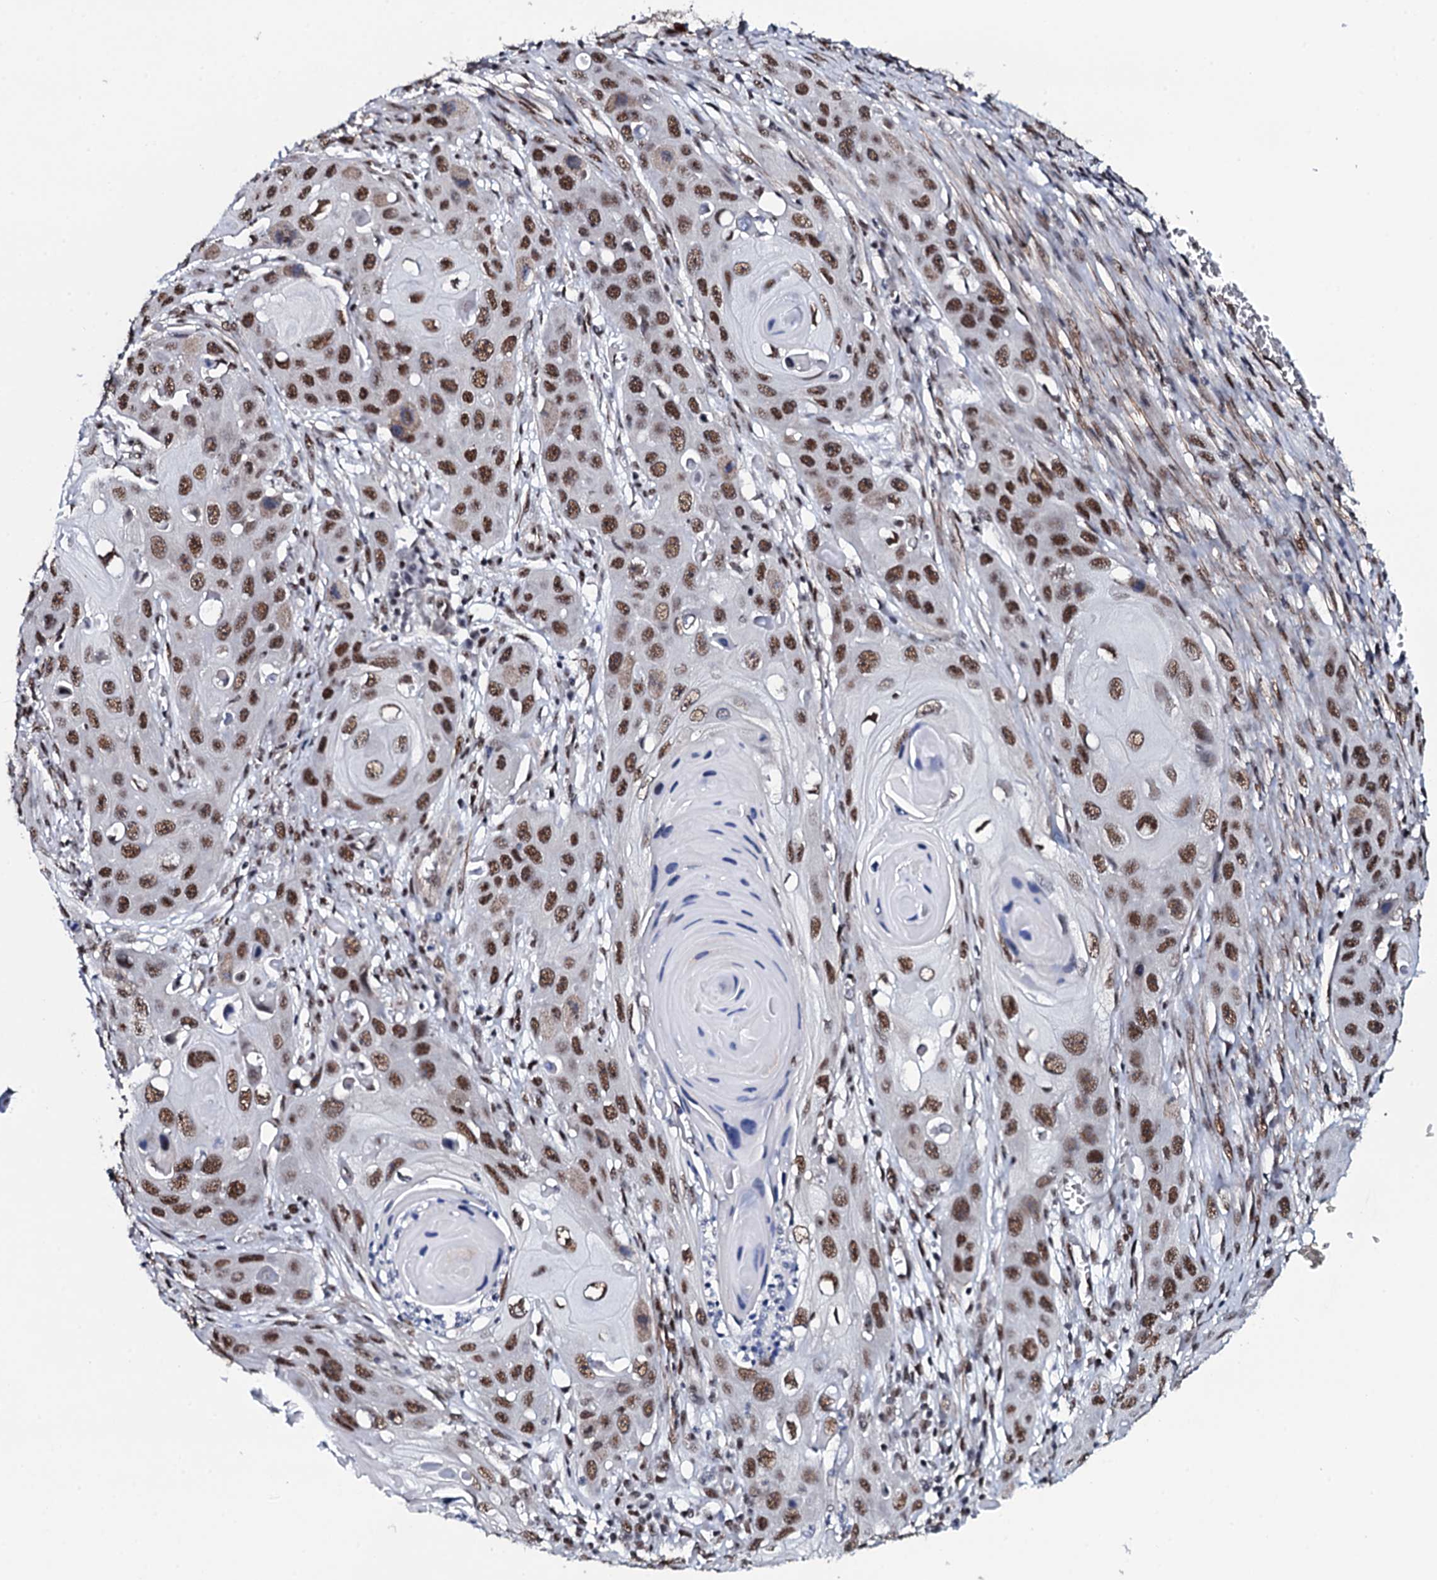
{"staining": {"intensity": "moderate", "quantity": ">75%", "location": "nuclear"}, "tissue": "skin cancer", "cell_type": "Tumor cells", "image_type": "cancer", "snomed": [{"axis": "morphology", "description": "Squamous cell carcinoma, NOS"}, {"axis": "topography", "description": "Skin"}], "caption": "Immunohistochemistry (IHC) micrograph of neoplastic tissue: squamous cell carcinoma (skin) stained using IHC shows medium levels of moderate protein expression localized specifically in the nuclear of tumor cells, appearing as a nuclear brown color.", "gene": "CWC15", "patient": {"sex": "male", "age": 55}}